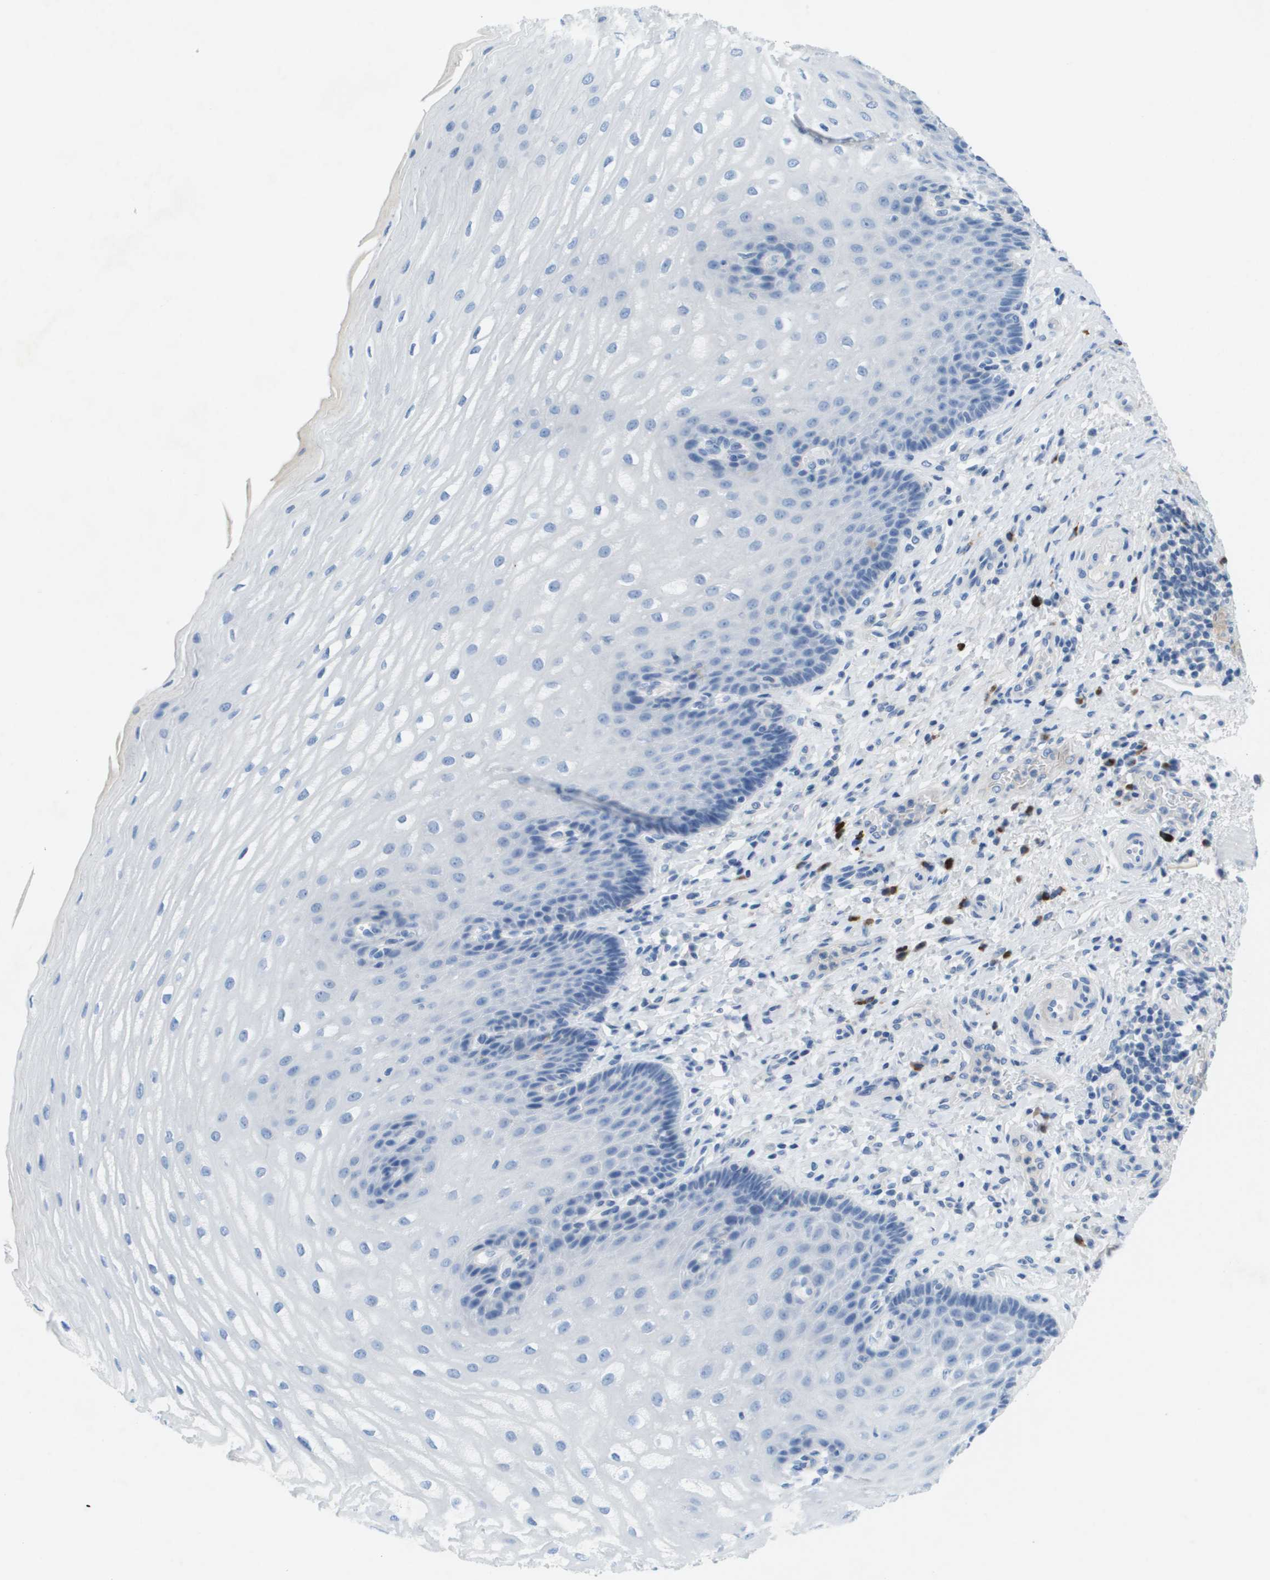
{"staining": {"intensity": "negative", "quantity": "none", "location": "none"}, "tissue": "esophagus", "cell_type": "Squamous epithelial cells", "image_type": "normal", "snomed": [{"axis": "morphology", "description": "Normal tissue, NOS"}, {"axis": "topography", "description": "Esophagus"}], "caption": "Immunohistochemical staining of unremarkable human esophagus shows no significant expression in squamous epithelial cells.", "gene": "GPR18", "patient": {"sex": "male", "age": 54}}